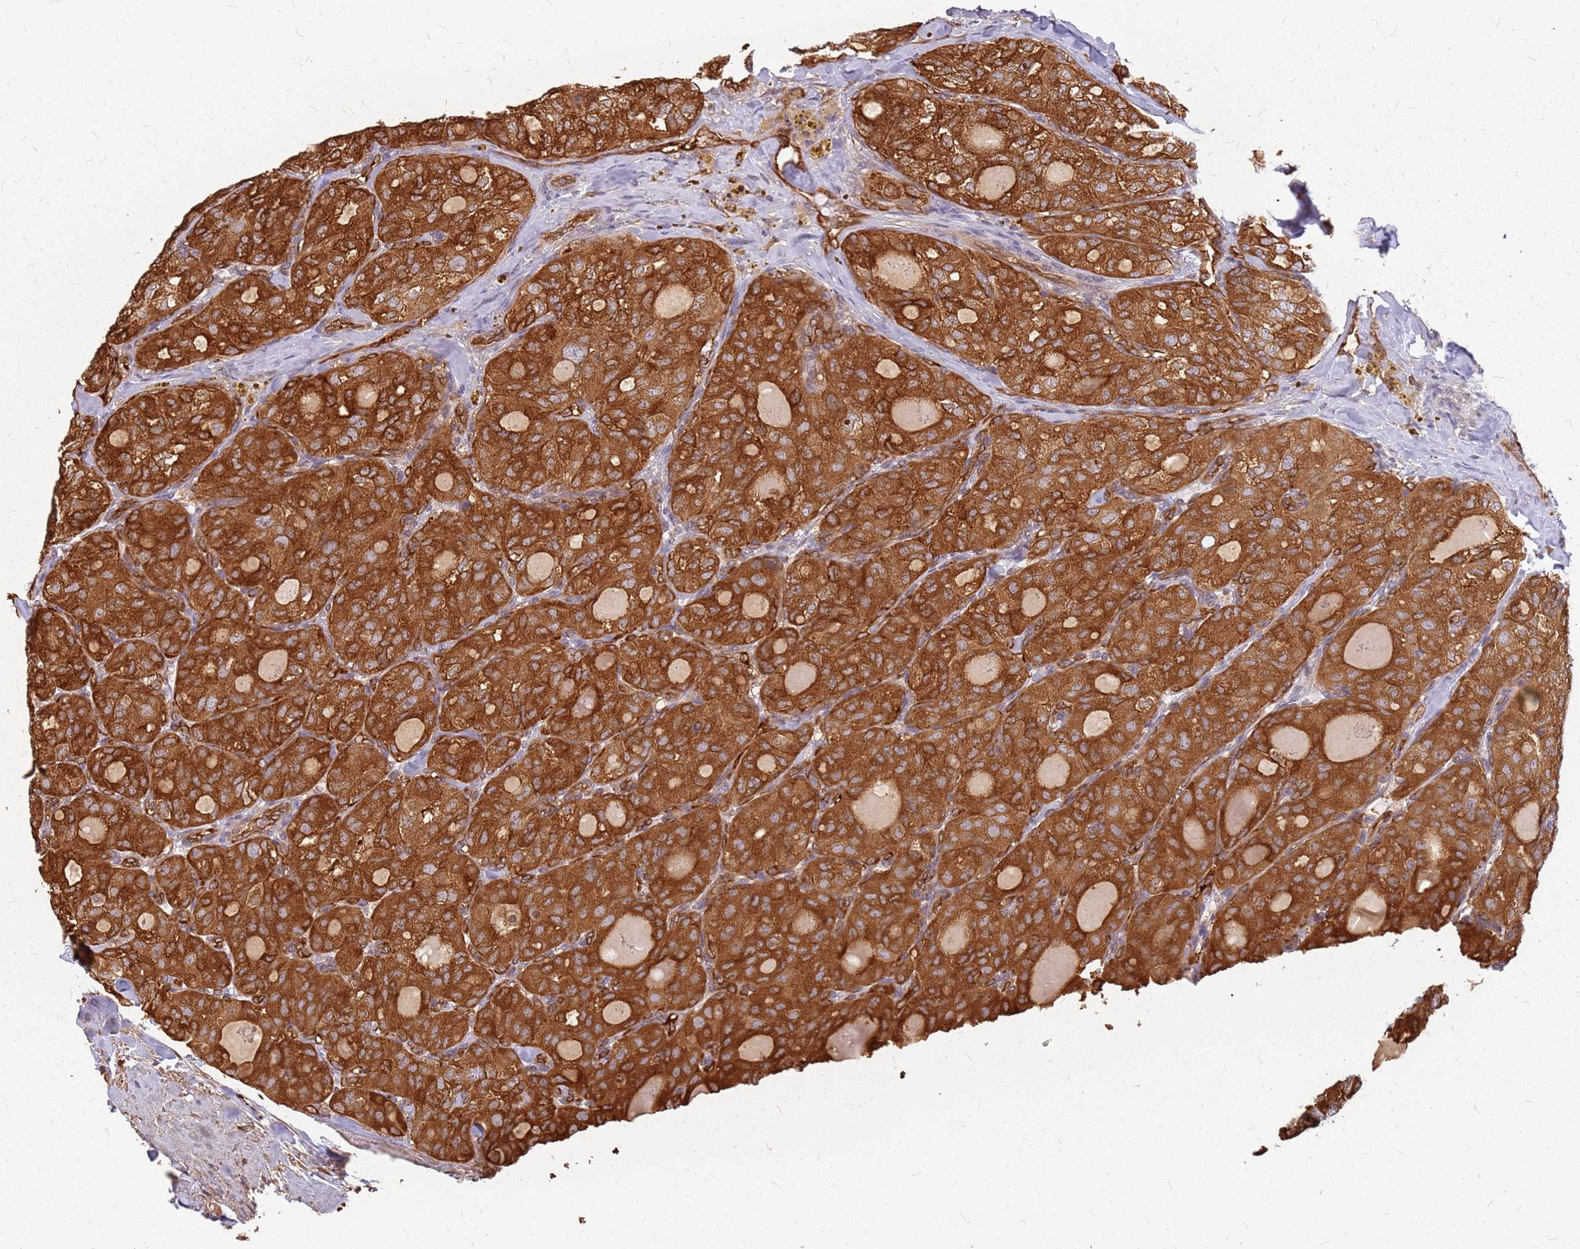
{"staining": {"intensity": "strong", "quantity": ">75%", "location": "cytoplasmic/membranous"}, "tissue": "thyroid cancer", "cell_type": "Tumor cells", "image_type": "cancer", "snomed": [{"axis": "morphology", "description": "Follicular adenoma carcinoma, NOS"}, {"axis": "topography", "description": "Thyroid gland"}], "caption": "Thyroid cancer stained with a brown dye shows strong cytoplasmic/membranous positive staining in about >75% of tumor cells.", "gene": "HDX", "patient": {"sex": "male", "age": 75}}